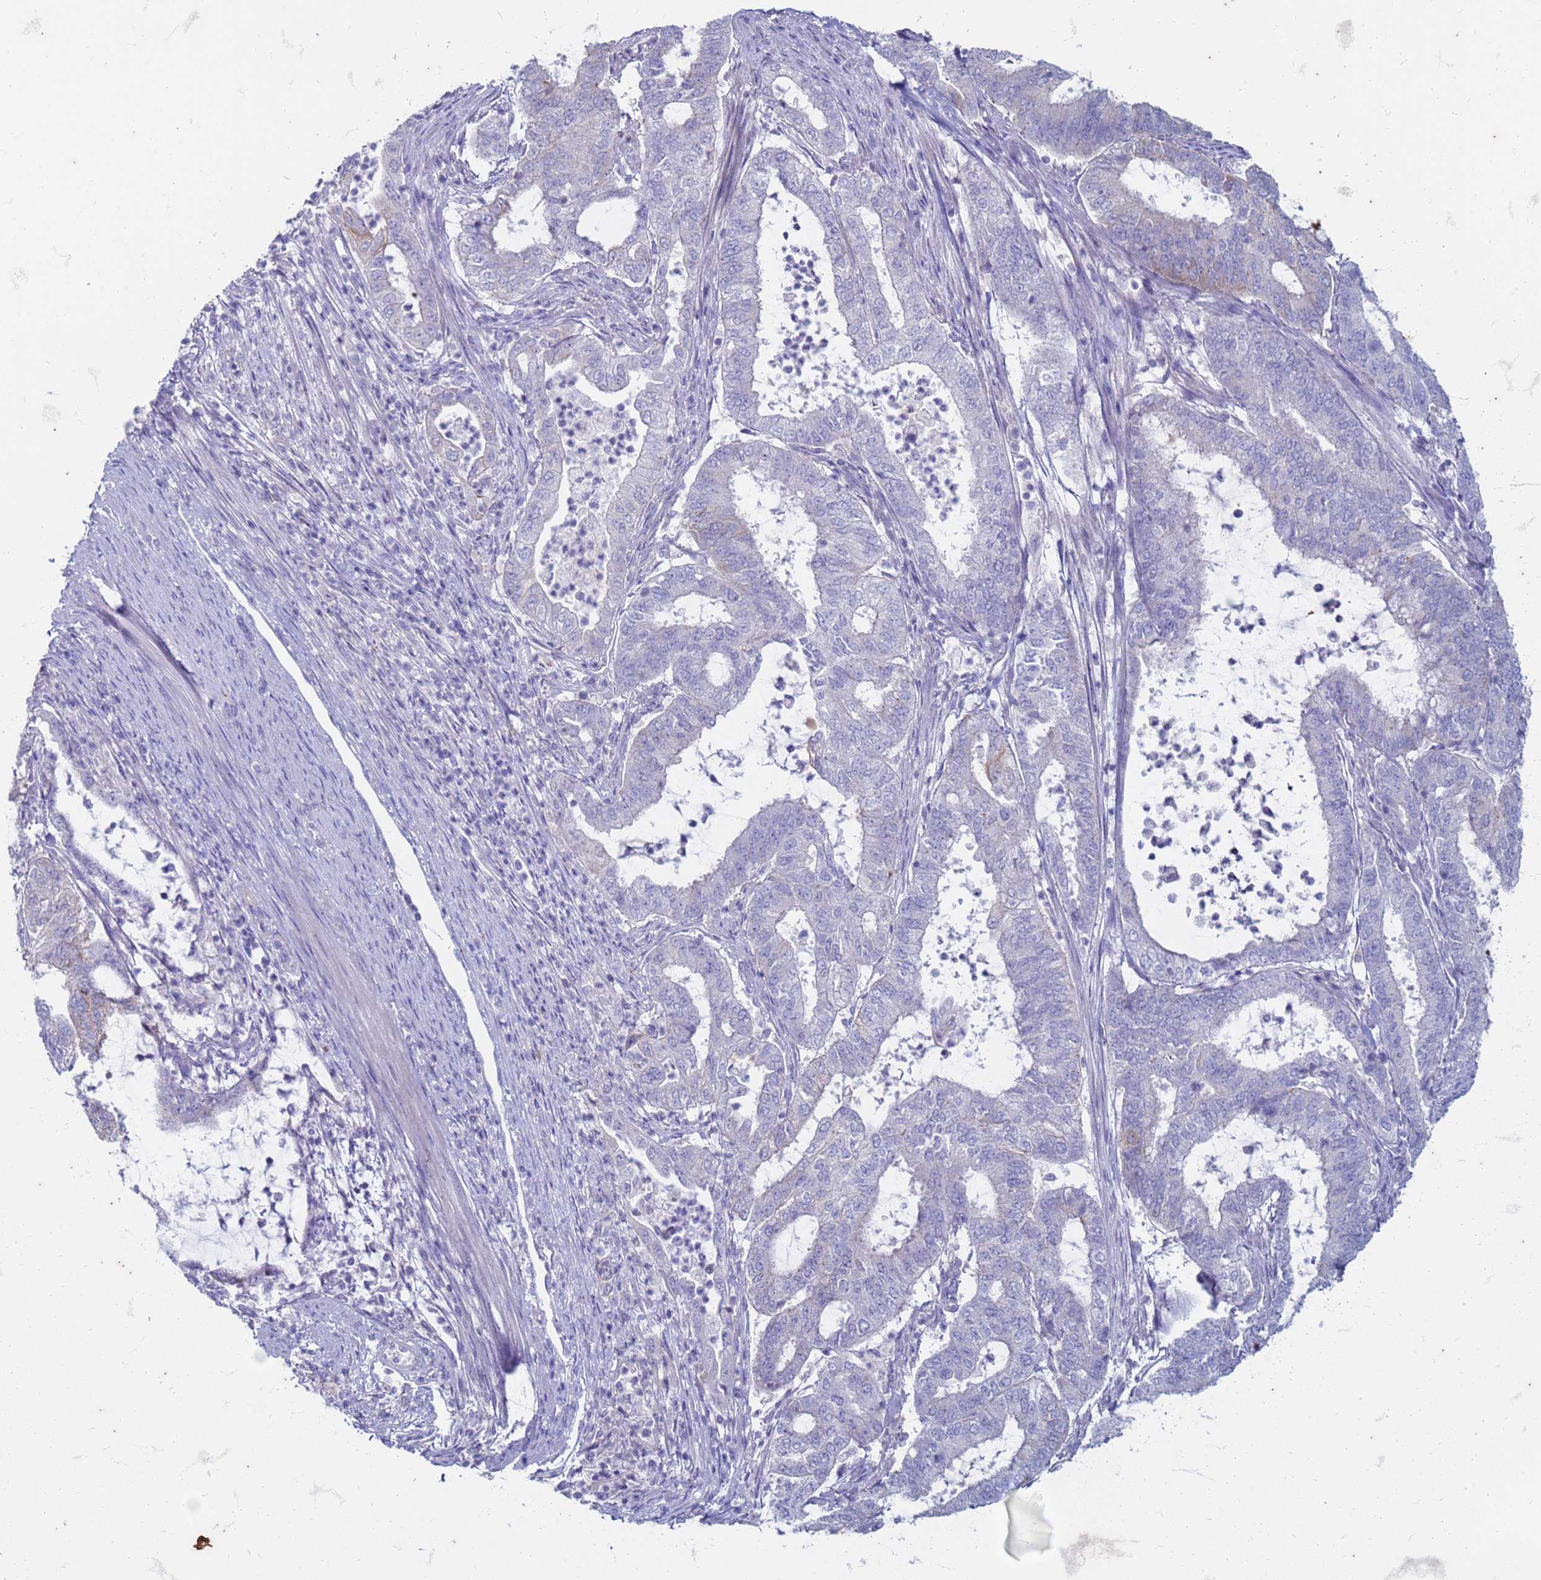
{"staining": {"intensity": "negative", "quantity": "none", "location": "none"}, "tissue": "endometrial cancer", "cell_type": "Tumor cells", "image_type": "cancer", "snomed": [{"axis": "morphology", "description": "Adenocarcinoma, NOS"}, {"axis": "topography", "description": "Endometrium"}], "caption": "High magnification brightfield microscopy of endometrial cancer stained with DAB (3,3'-diaminobenzidine) (brown) and counterstained with hematoxylin (blue): tumor cells show no significant staining.", "gene": "SUCO", "patient": {"sex": "female", "age": 51}}